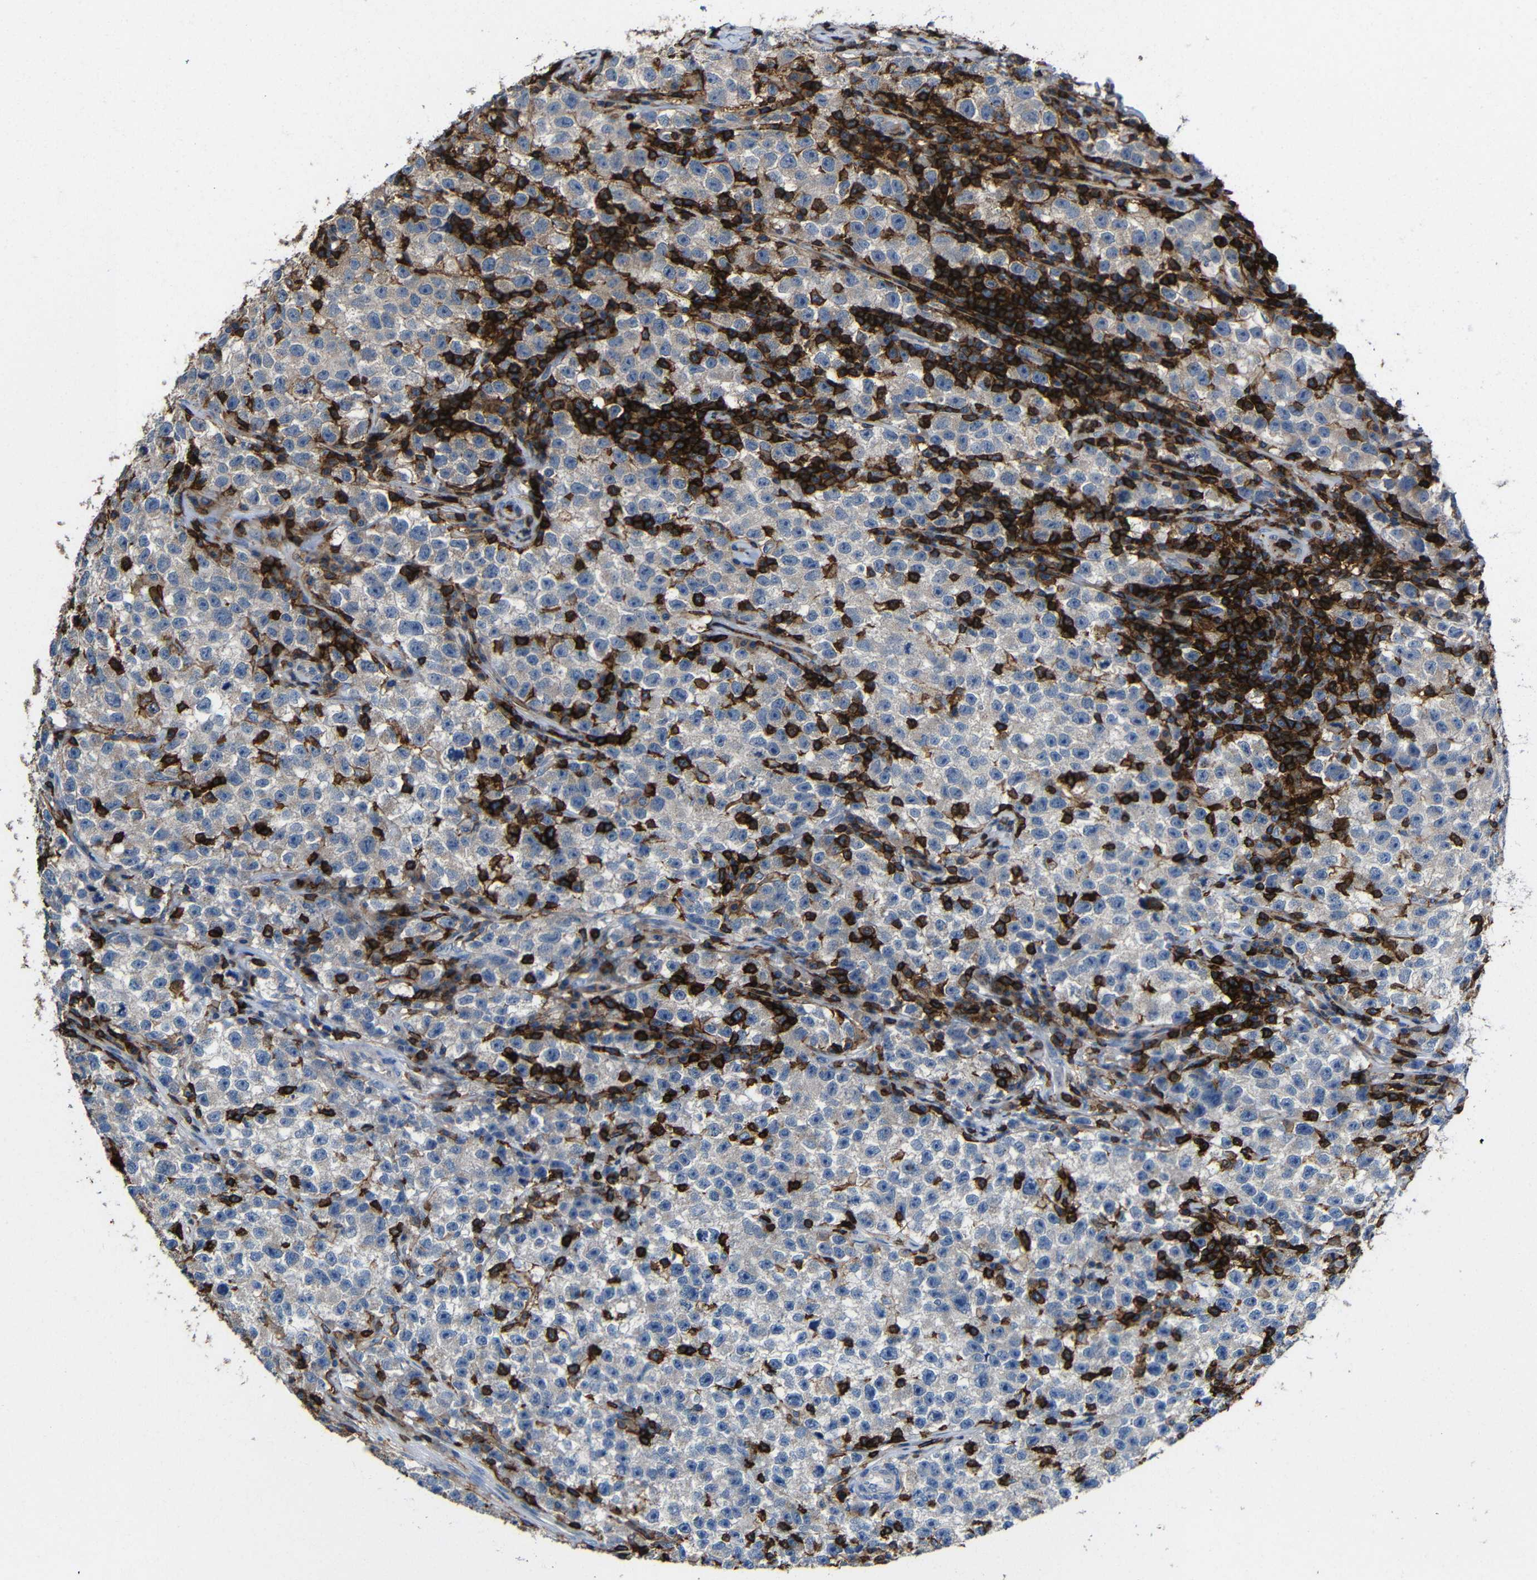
{"staining": {"intensity": "weak", "quantity": "<25%", "location": "cytoplasmic/membranous"}, "tissue": "testis cancer", "cell_type": "Tumor cells", "image_type": "cancer", "snomed": [{"axis": "morphology", "description": "Seminoma, NOS"}, {"axis": "topography", "description": "Testis"}], "caption": "Protein analysis of testis cancer (seminoma) displays no significant expression in tumor cells.", "gene": "P2RY12", "patient": {"sex": "male", "age": 22}}